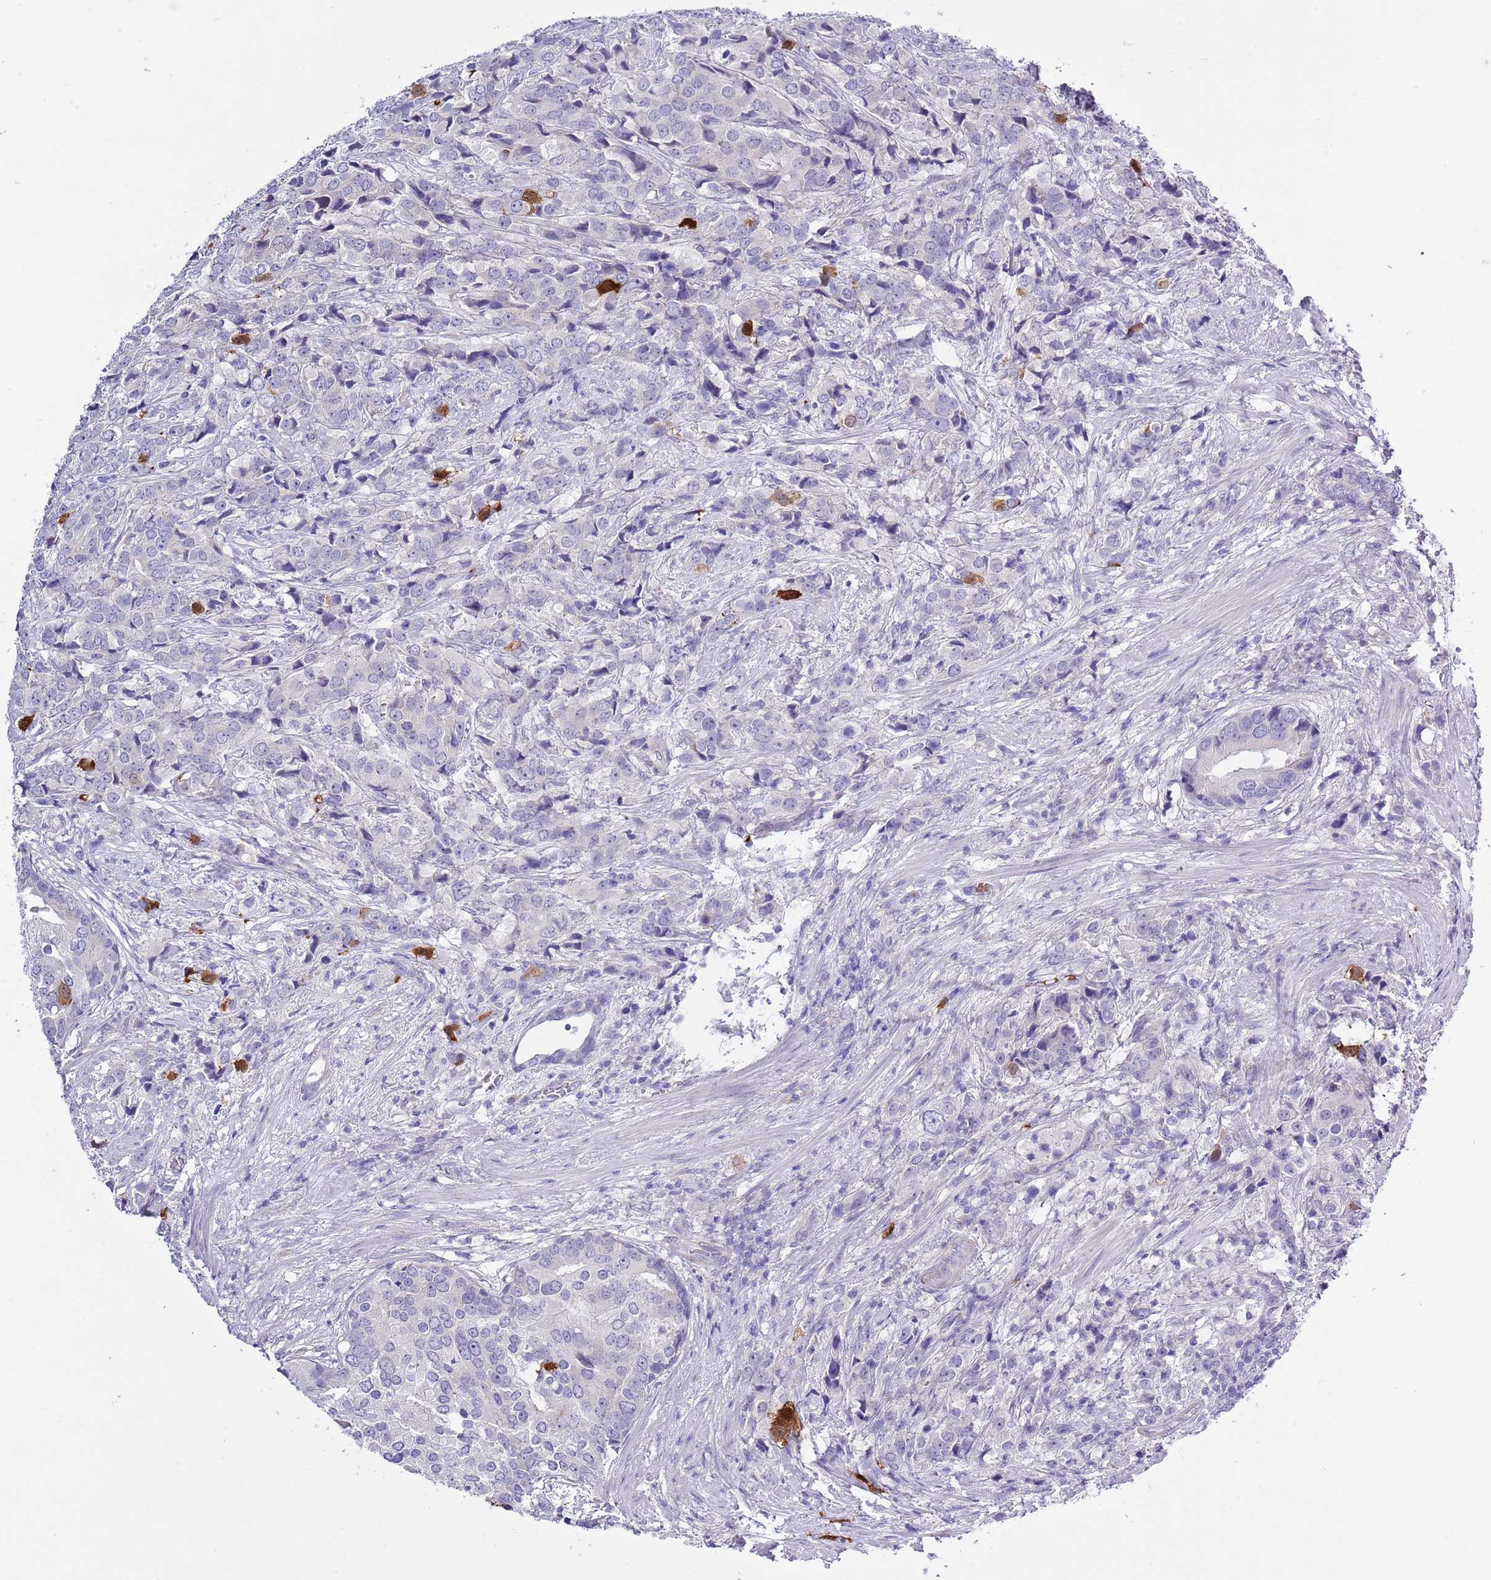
{"staining": {"intensity": "negative", "quantity": "none", "location": "none"}, "tissue": "prostate cancer", "cell_type": "Tumor cells", "image_type": "cancer", "snomed": [{"axis": "morphology", "description": "Adenocarcinoma, High grade"}, {"axis": "topography", "description": "Prostate"}], "caption": "Immunohistochemistry (IHC) micrograph of adenocarcinoma (high-grade) (prostate) stained for a protein (brown), which exhibits no staining in tumor cells.", "gene": "ZFP2", "patient": {"sex": "male", "age": 62}}